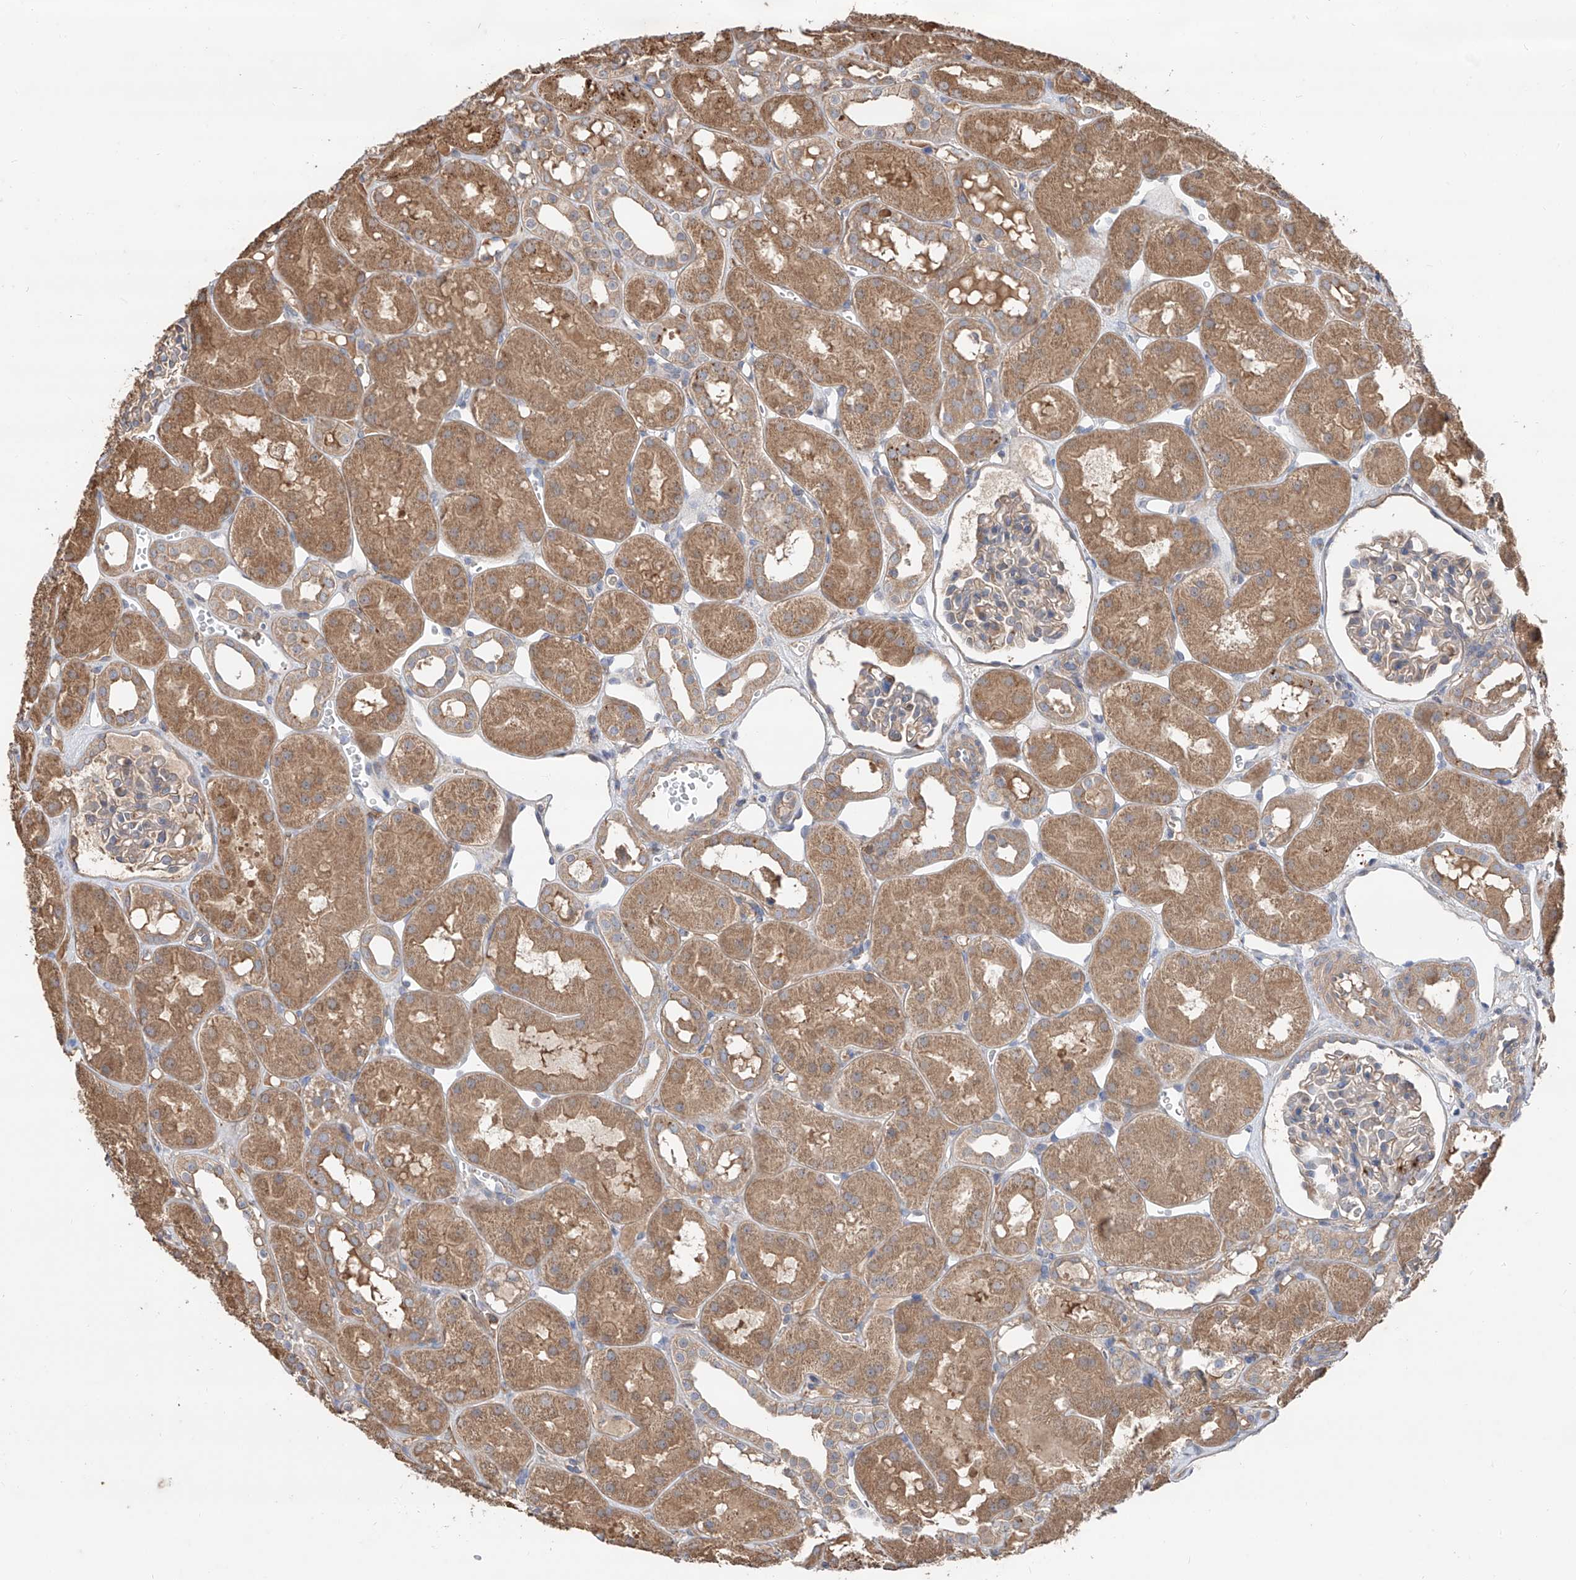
{"staining": {"intensity": "weak", "quantity": "25%-75%", "location": "cytoplasmic/membranous"}, "tissue": "kidney", "cell_type": "Cells in glomeruli", "image_type": "normal", "snomed": [{"axis": "morphology", "description": "Normal tissue, NOS"}, {"axis": "topography", "description": "Kidney"}], "caption": "The histopathology image exhibits staining of benign kidney, revealing weak cytoplasmic/membranous protein positivity (brown color) within cells in glomeruli. Nuclei are stained in blue.", "gene": "EDN1", "patient": {"sex": "male", "age": 16}}